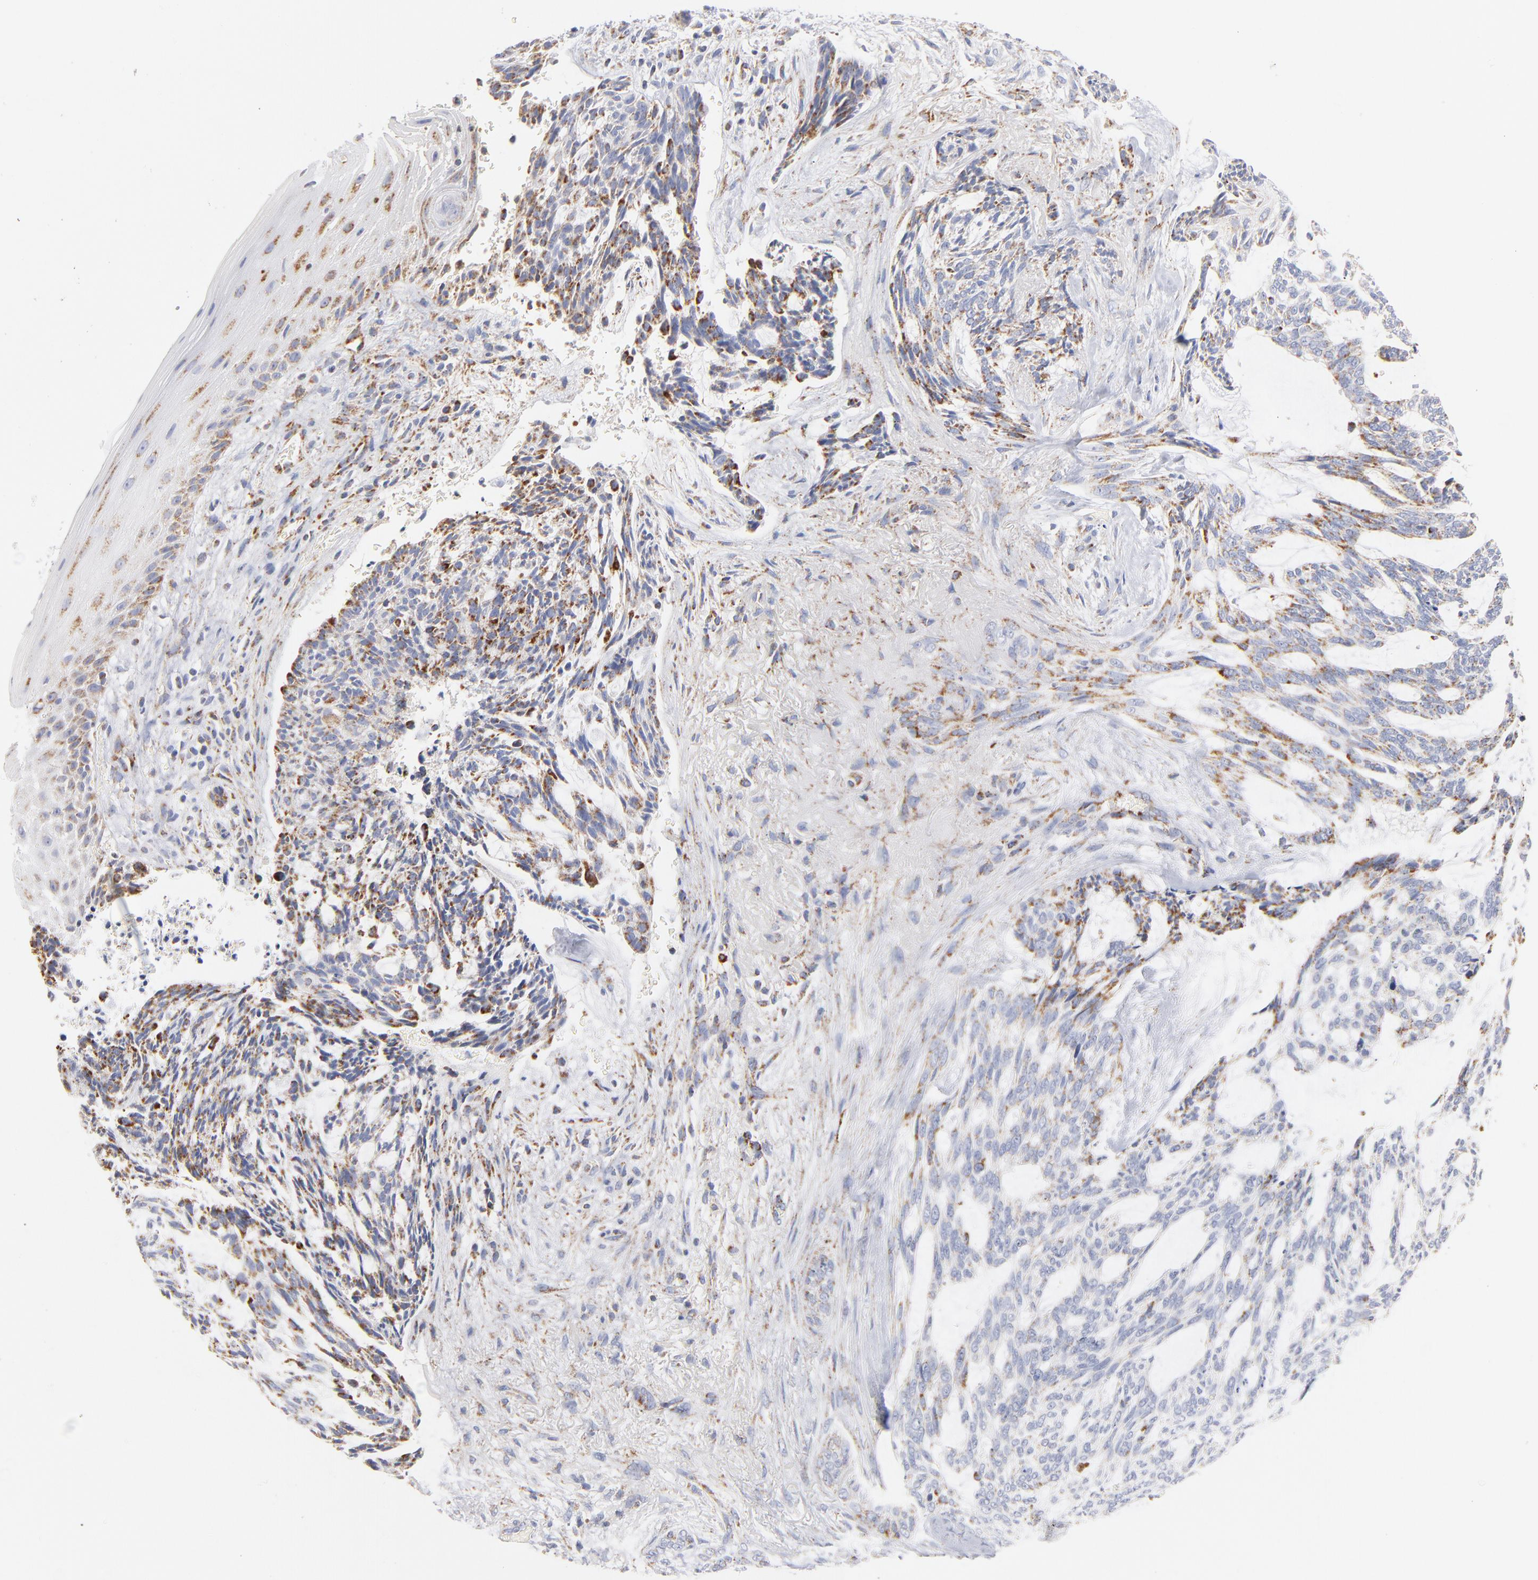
{"staining": {"intensity": "moderate", "quantity": ">75%", "location": "cytoplasmic/membranous"}, "tissue": "skin cancer", "cell_type": "Tumor cells", "image_type": "cancer", "snomed": [{"axis": "morphology", "description": "Normal tissue, NOS"}, {"axis": "morphology", "description": "Basal cell carcinoma"}, {"axis": "topography", "description": "Skin"}], "caption": "Immunohistochemistry (IHC) histopathology image of neoplastic tissue: skin cancer stained using immunohistochemistry (IHC) exhibits medium levels of moderate protein expression localized specifically in the cytoplasmic/membranous of tumor cells, appearing as a cytoplasmic/membranous brown color.", "gene": "DLAT", "patient": {"sex": "female", "age": 71}}